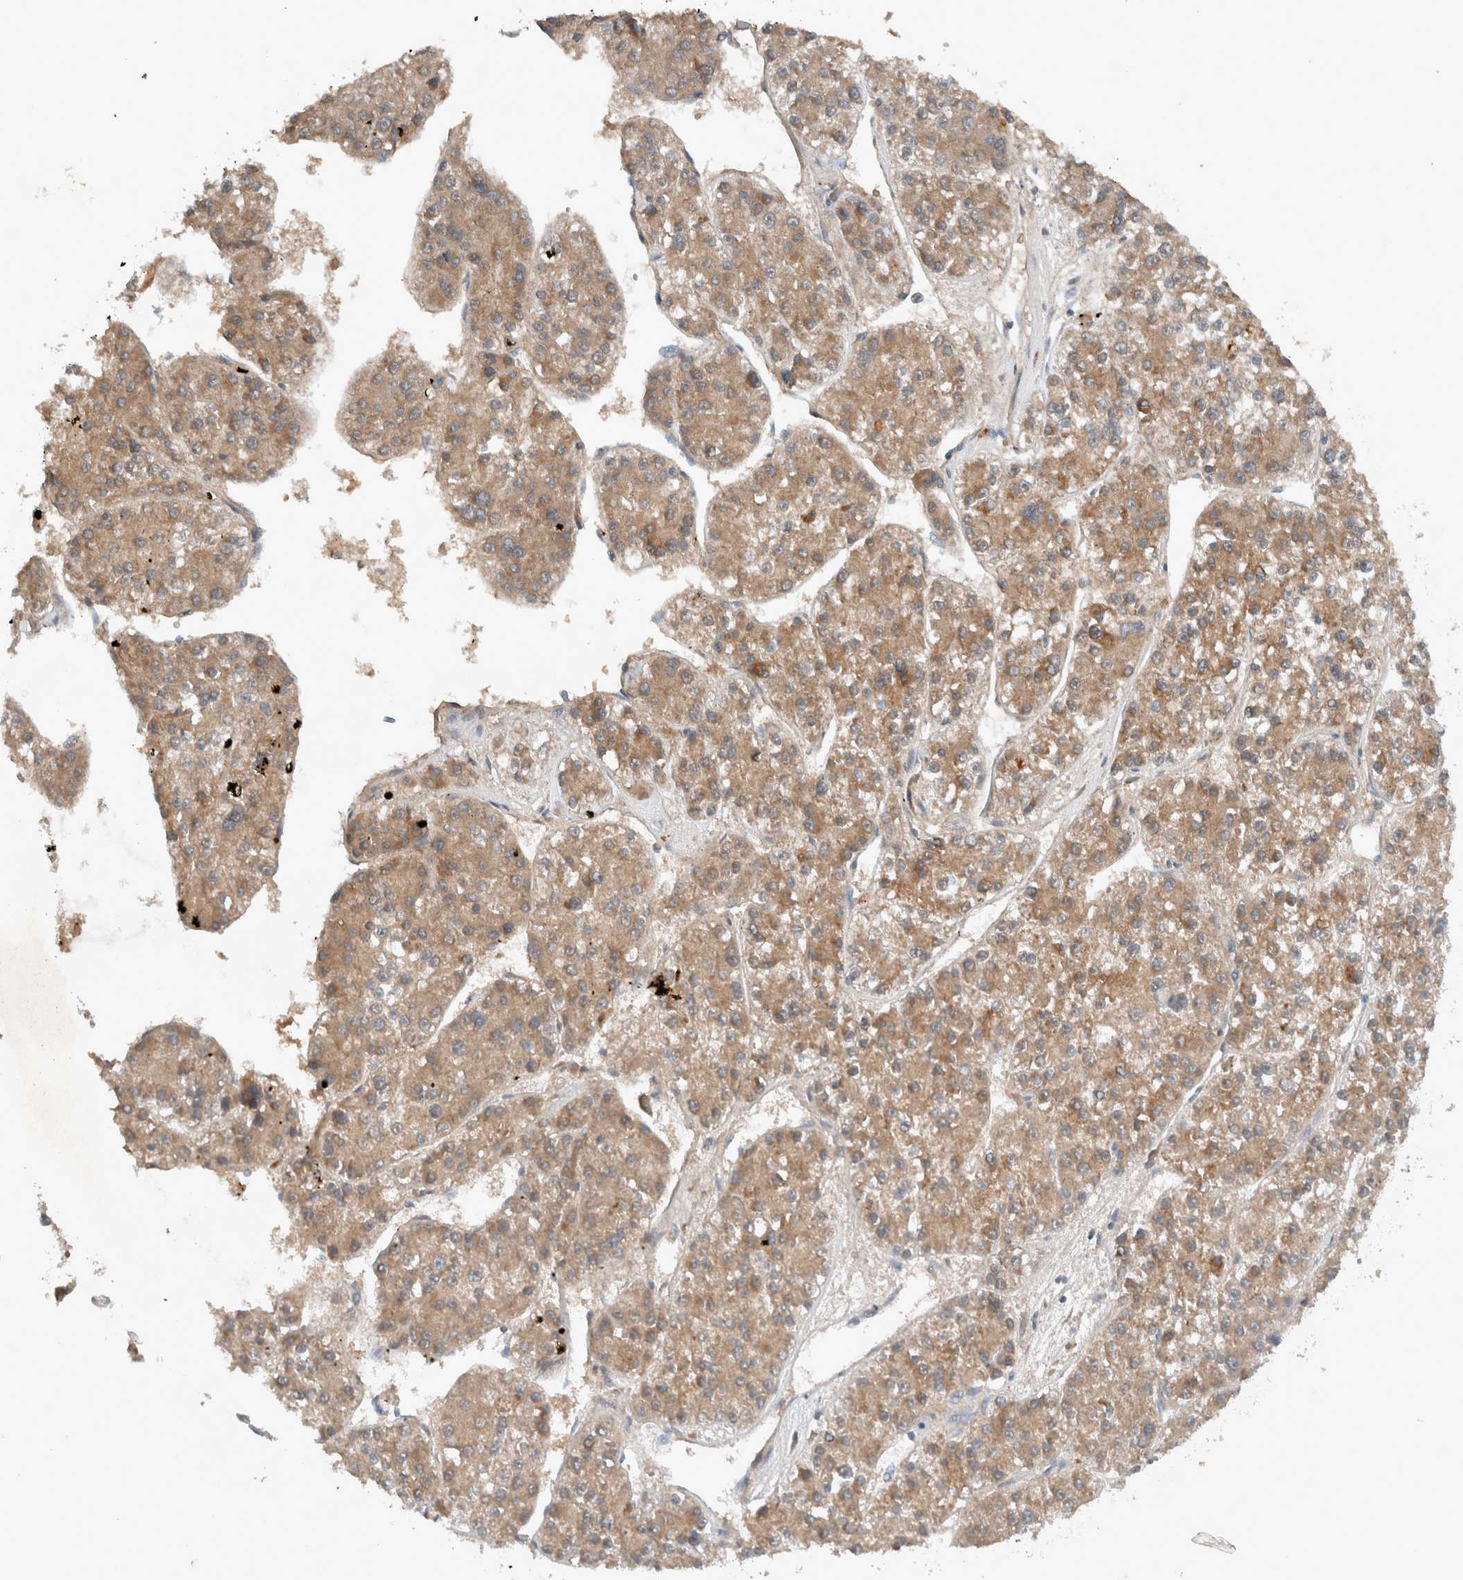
{"staining": {"intensity": "moderate", "quantity": ">75%", "location": "cytoplasmic/membranous"}, "tissue": "liver cancer", "cell_type": "Tumor cells", "image_type": "cancer", "snomed": [{"axis": "morphology", "description": "Carcinoma, Hepatocellular, NOS"}, {"axis": "topography", "description": "Liver"}], "caption": "Protein analysis of liver cancer (hepatocellular carcinoma) tissue exhibits moderate cytoplasmic/membranous positivity in about >75% of tumor cells.", "gene": "UGCG", "patient": {"sex": "female", "age": 73}}